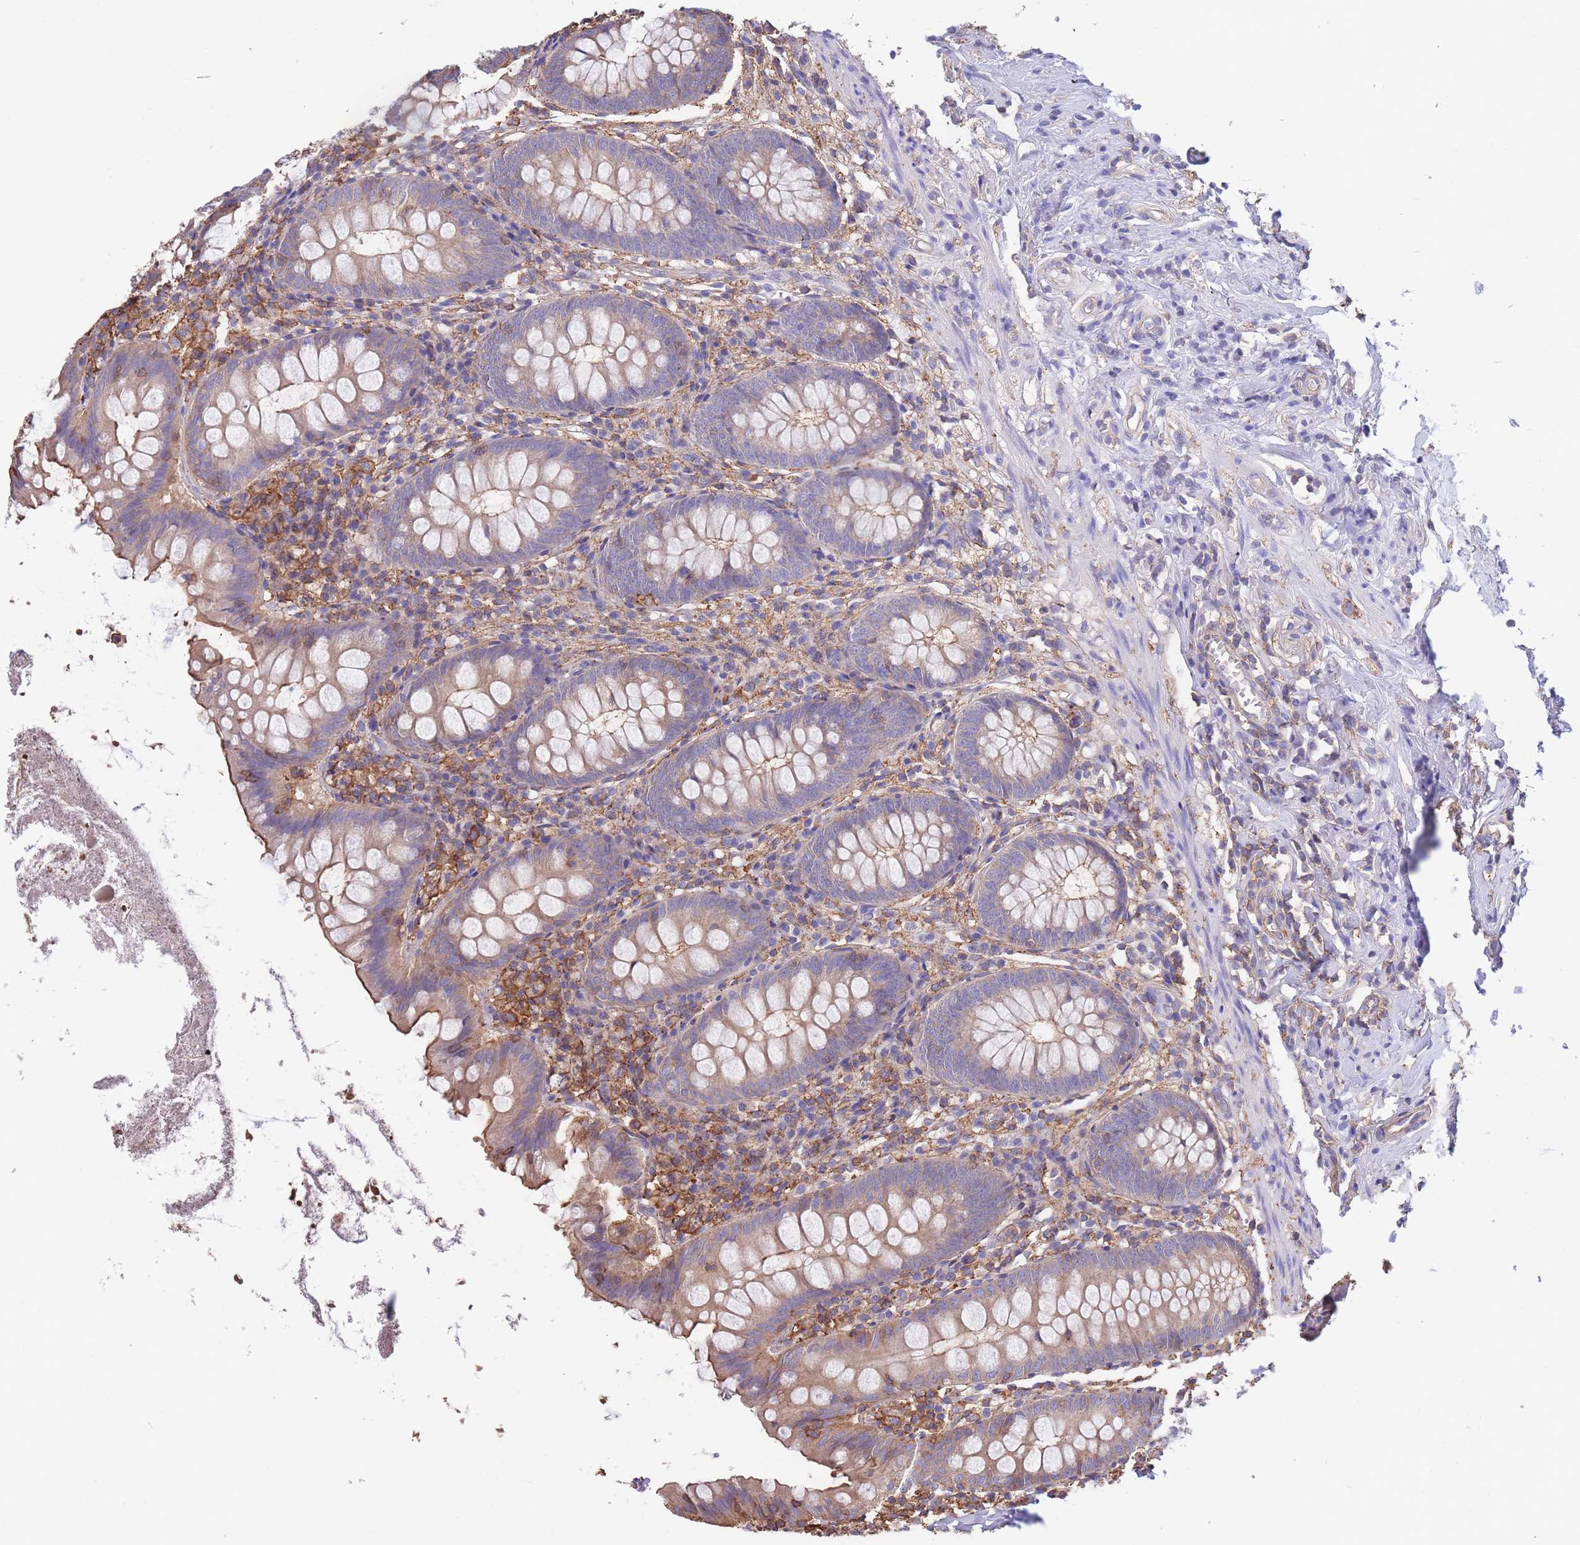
{"staining": {"intensity": "moderate", "quantity": "25%-75%", "location": "cytoplasmic/membranous"}, "tissue": "appendix", "cell_type": "Glandular cells", "image_type": "normal", "snomed": [{"axis": "morphology", "description": "Normal tissue, NOS"}, {"axis": "topography", "description": "Appendix"}], "caption": "This is a photomicrograph of immunohistochemistry (IHC) staining of benign appendix, which shows moderate expression in the cytoplasmic/membranous of glandular cells.", "gene": "LRRN4CL", "patient": {"sex": "female", "age": 51}}